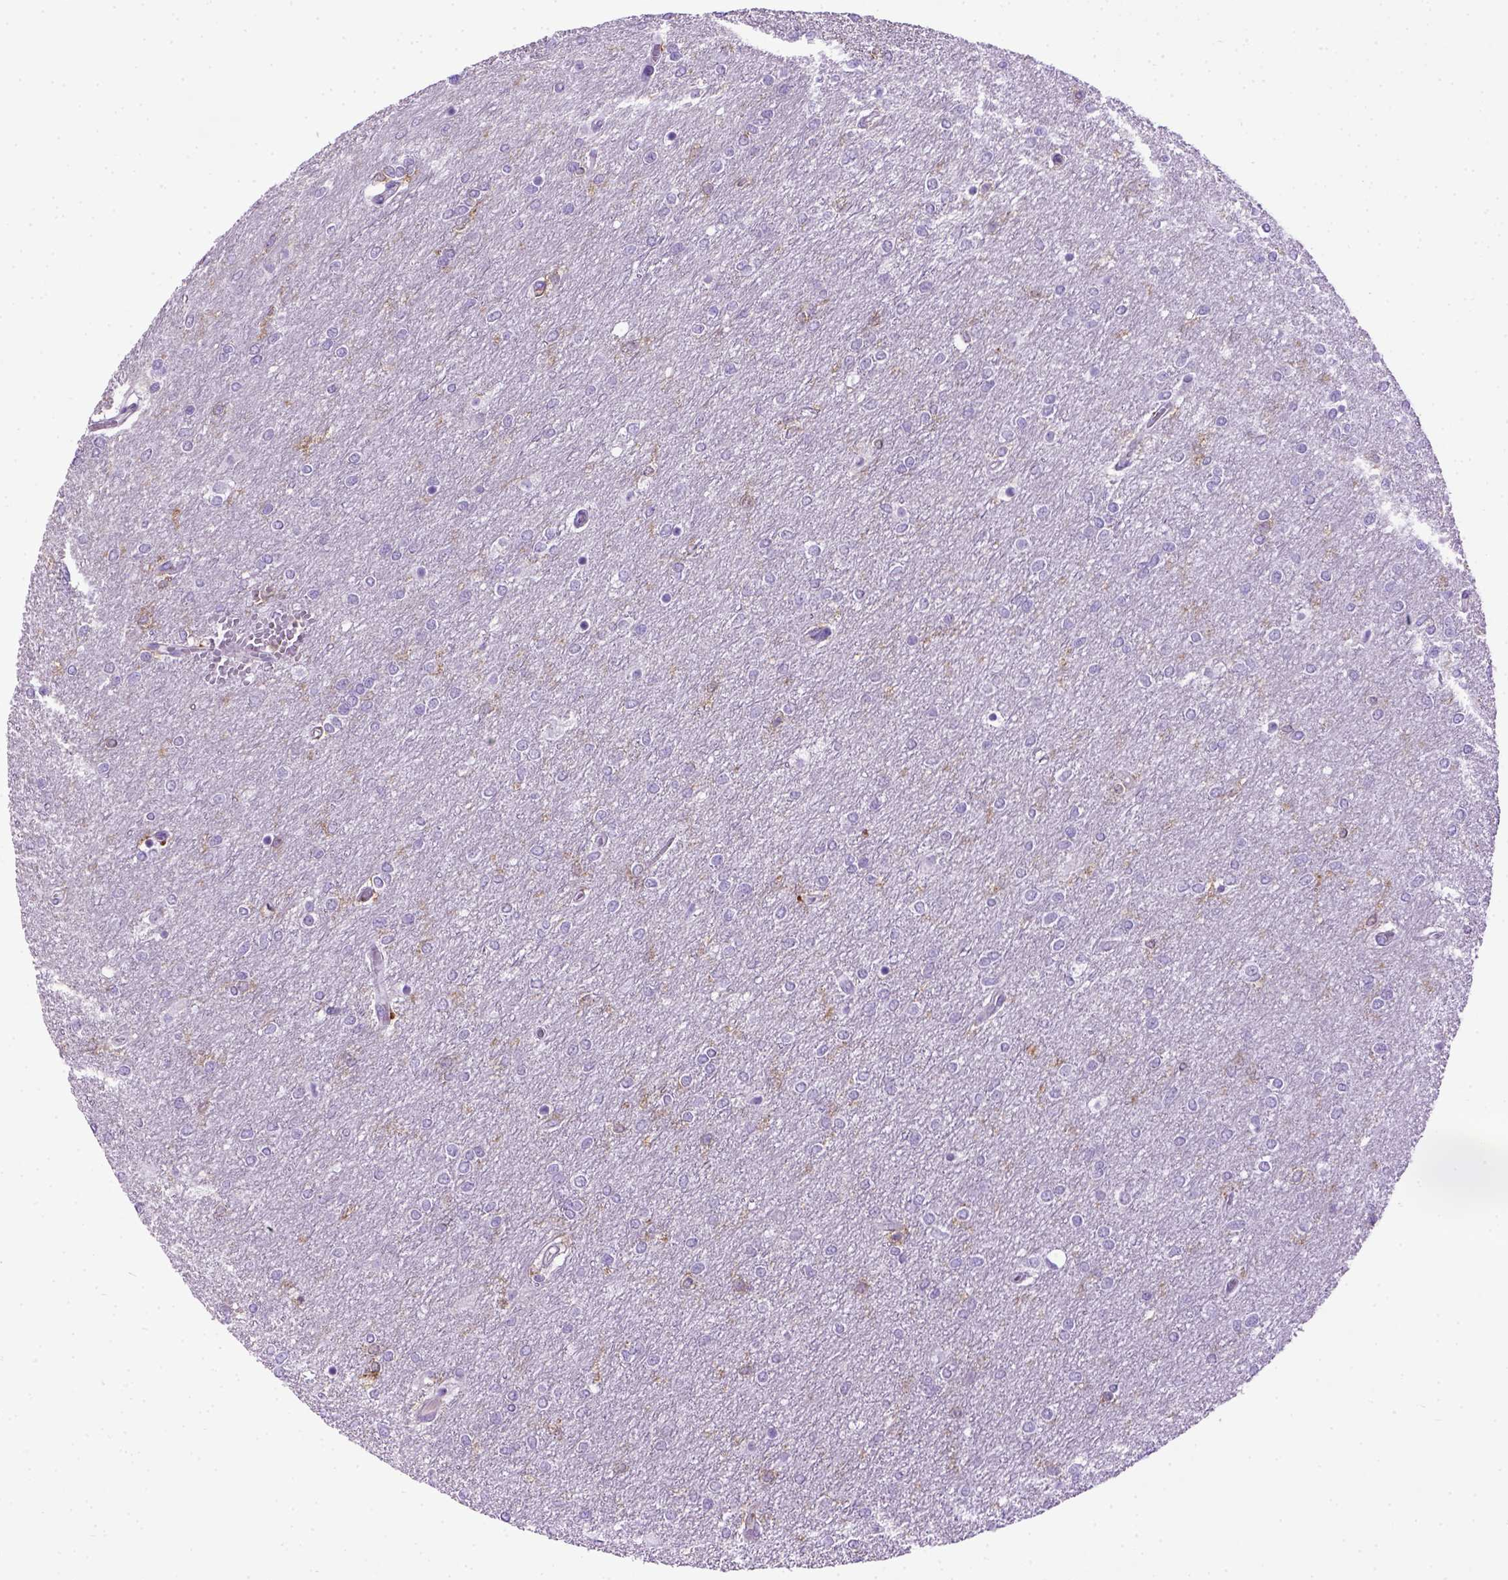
{"staining": {"intensity": "negative", "quantity": "none", "location": "none"}, "tissue": "glioma", "cell_type": "Tumor cells", "image_type": "cancer", "snomed": [{"axis": "morphology", "description": "Glioma, malignant, High grade"}, {"axis": "topography", "description": "Brain"}], "caption": "DAB (3,3'-diaminobenzidine) immunohistochemical staining of human glioma shows no significant positivity in tumor cells. (DAB immunohistochemistry (IHC) visualized using brightfield microscopy, high magnification).", "gene": "ITGAX", "patient": {"sex": "female", "age": 61}}